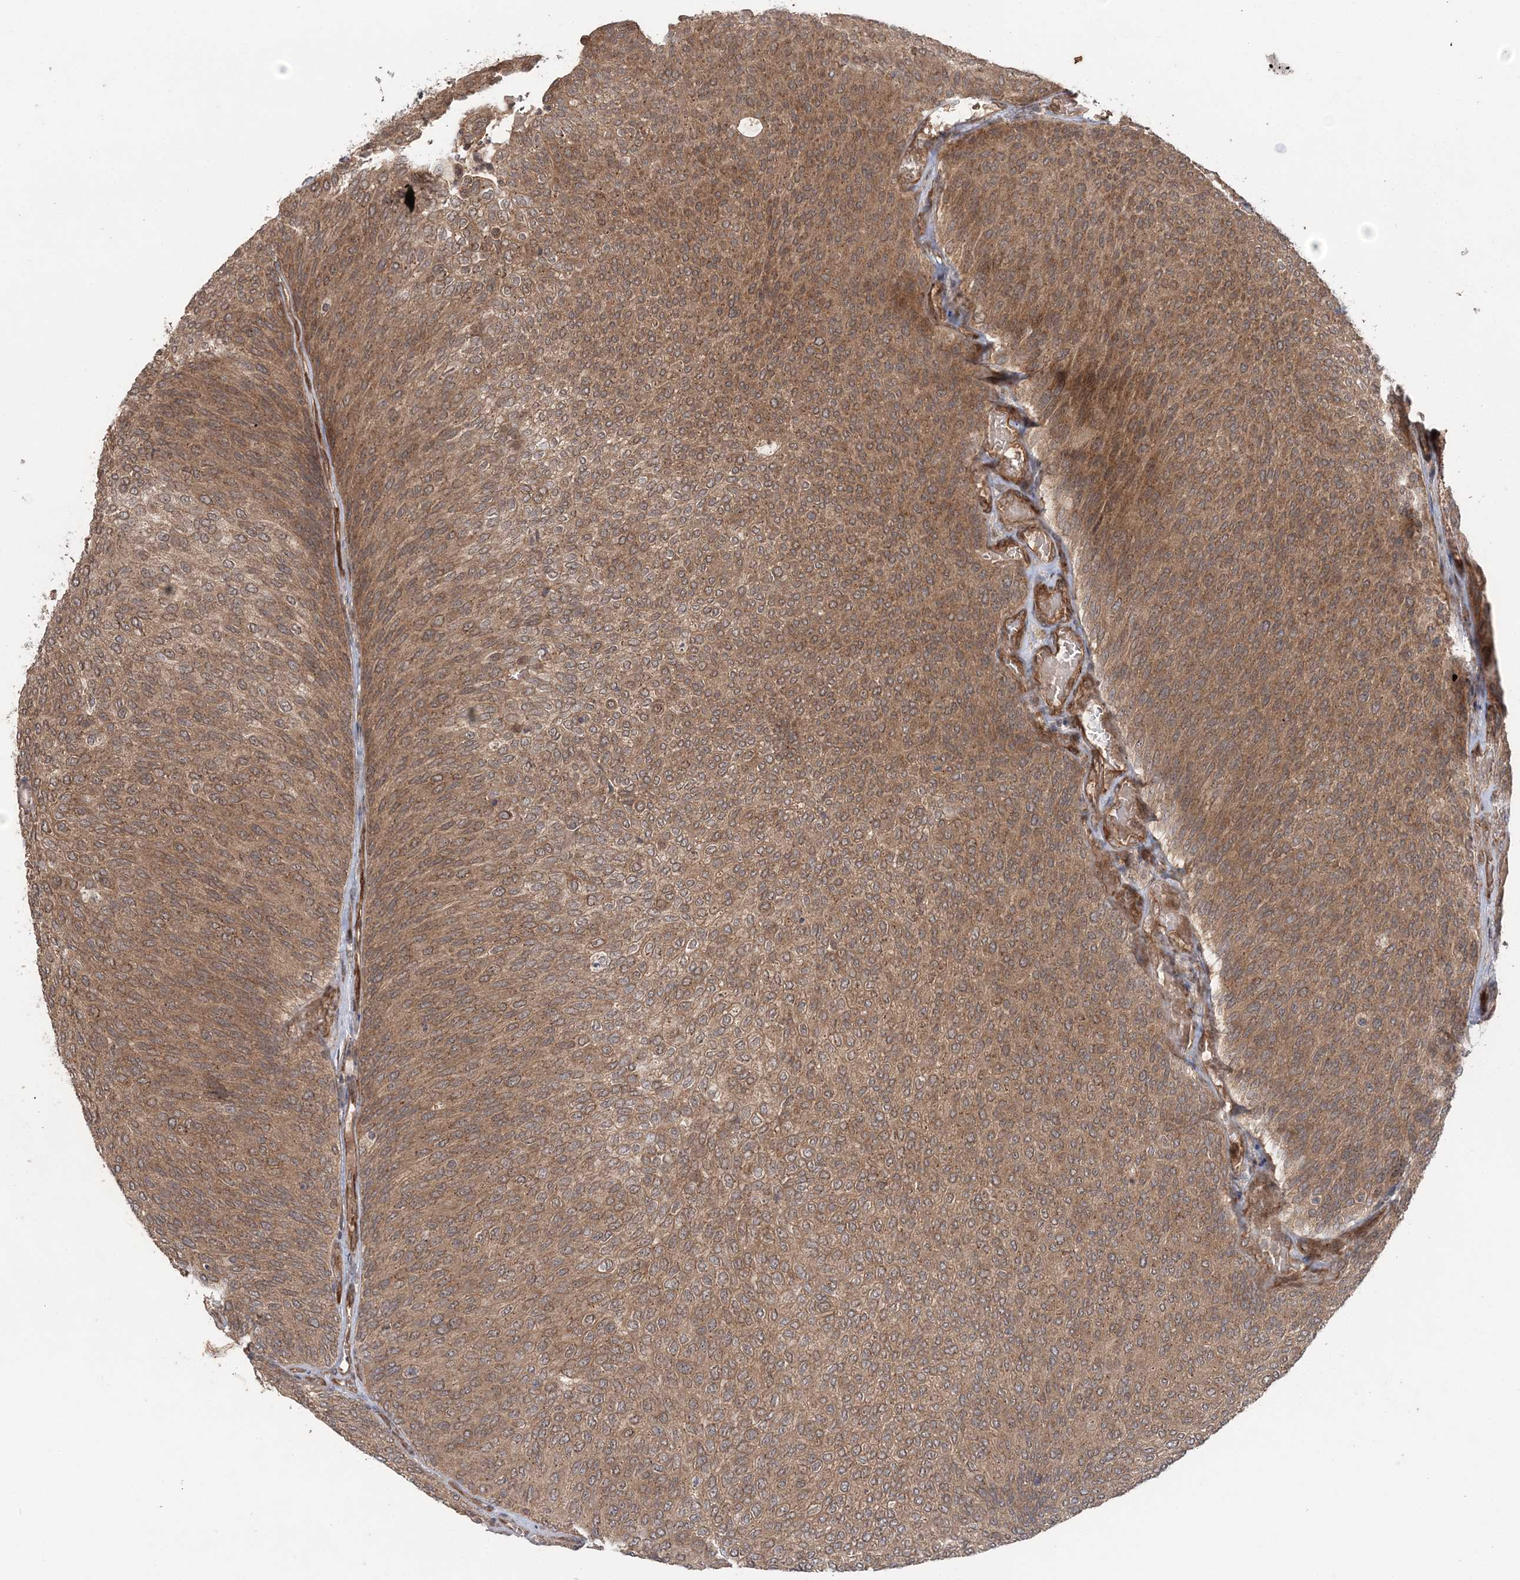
{"staining": {"intensity": "moderate", "quantity": ">75%", "location": "cytoplasmic/membranous"}, "tissue": "urothelial cancer", "cell_type": "Tumor cells", "image_type": "cancer", "snomed": [{"axis": "morphology", "description": "Urothelial carcinoma, Low grade"}, {"axis": "topography", "description": "Urinary bladder"}], "caption": "High-magnification brightfield microscopy of urothelial cancer stained with DAB (brown) and counterstained with hematoxylin (blue). tumor cells exhibit moderate cytoplasmic/membranous staining is appreciated in about>75% of cells.", "gene": "UBTD2", "patient": {"sex": "female", "age": 79}}